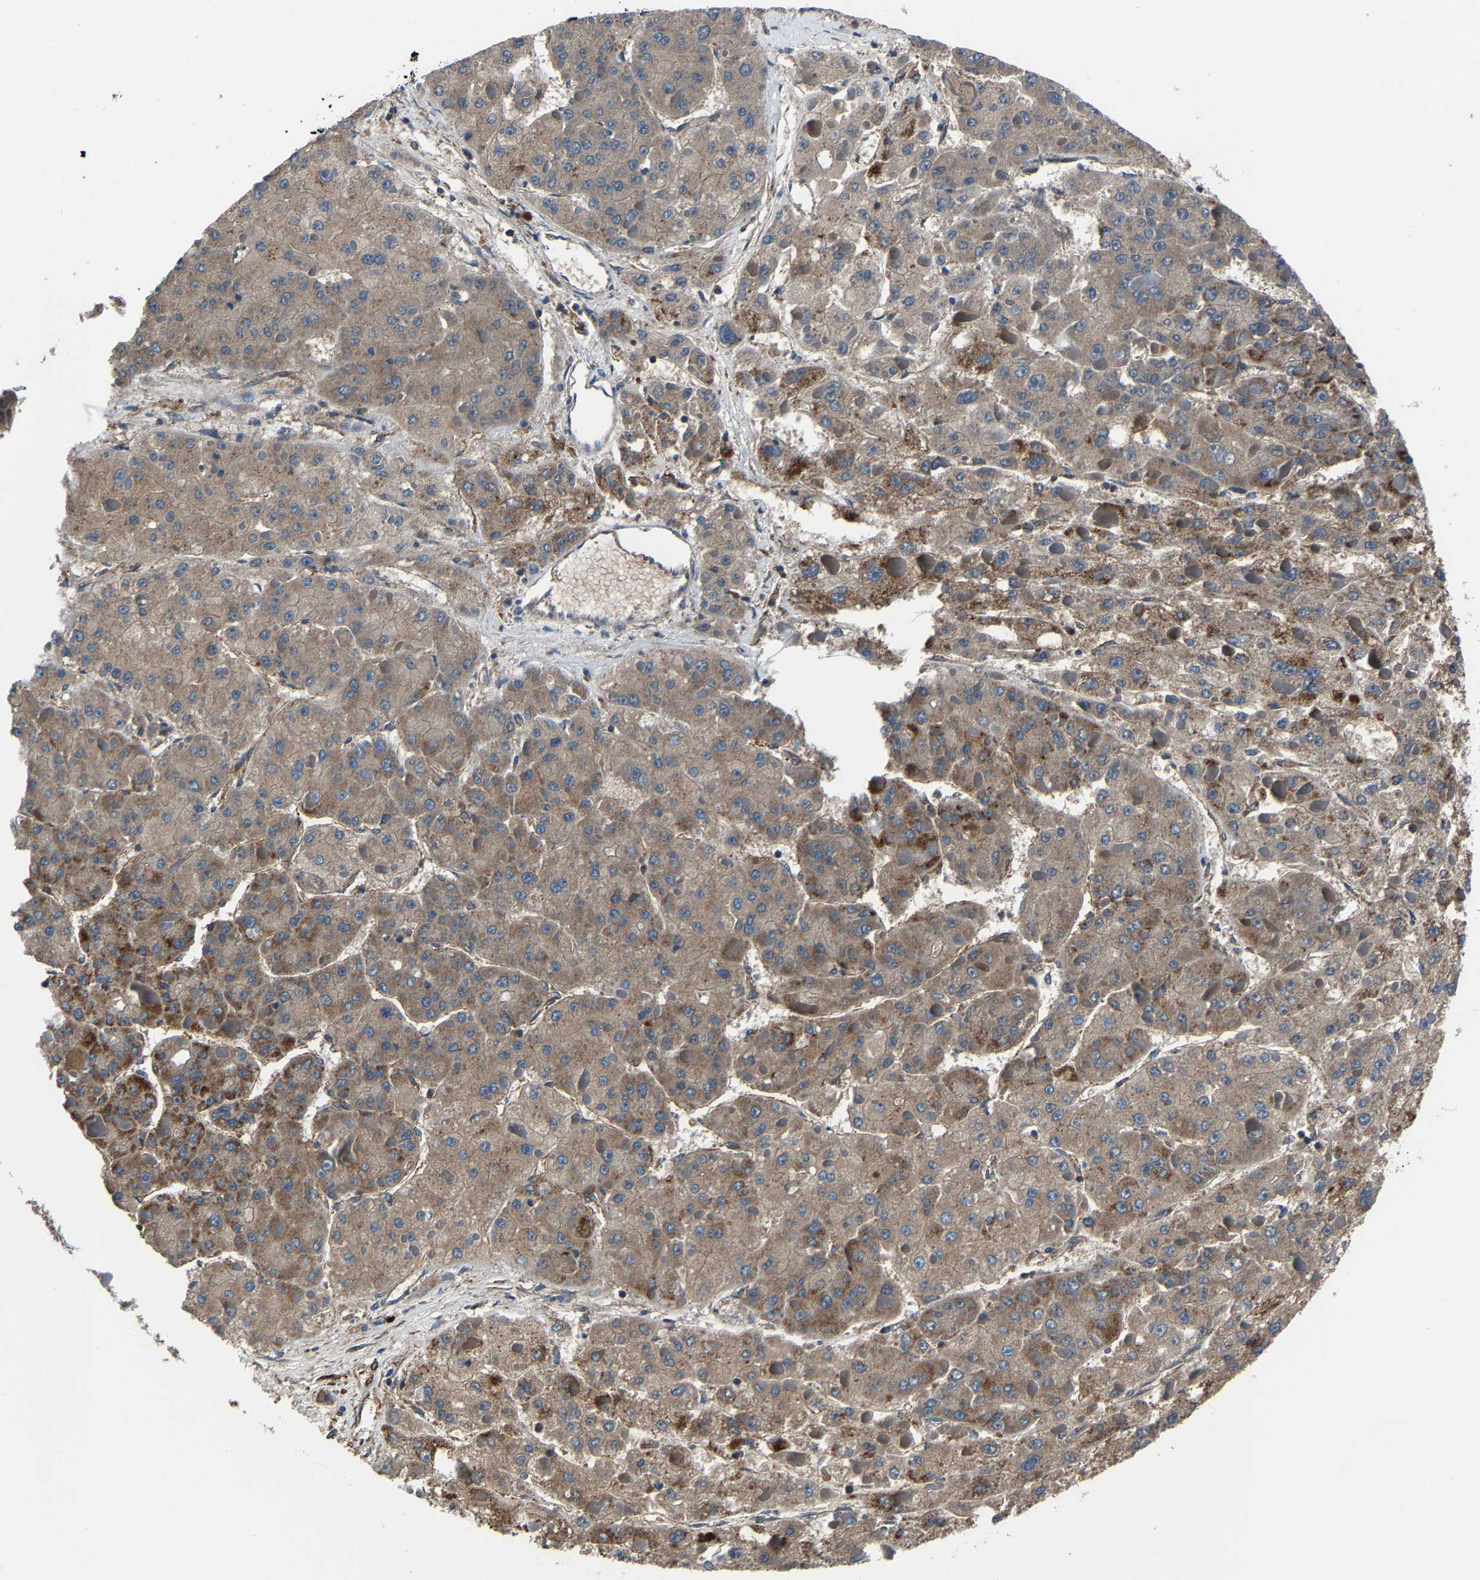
{"staining": {"intensity": "moderate", "quantity": ">75%", "location": "cytoplasmic/membranous"}, "tissue": "liver cancer", "cell_type": "Tumor cells", "image_type": "cancer", "snomed": [{"axis": "morphology", "description": "Carcinoma, Hepatocellular, NOS"}, {"axis": "topography", "description": "Liver"}], "caption": "Liver hepatocellular carcinoma stained for a protein (brown) displays moderate cytoplasmic/membranous positive positivity in about >75% of tumor cells.", "gene": "KIAA1958", "patient": {"sex": "female", "age": 73}}